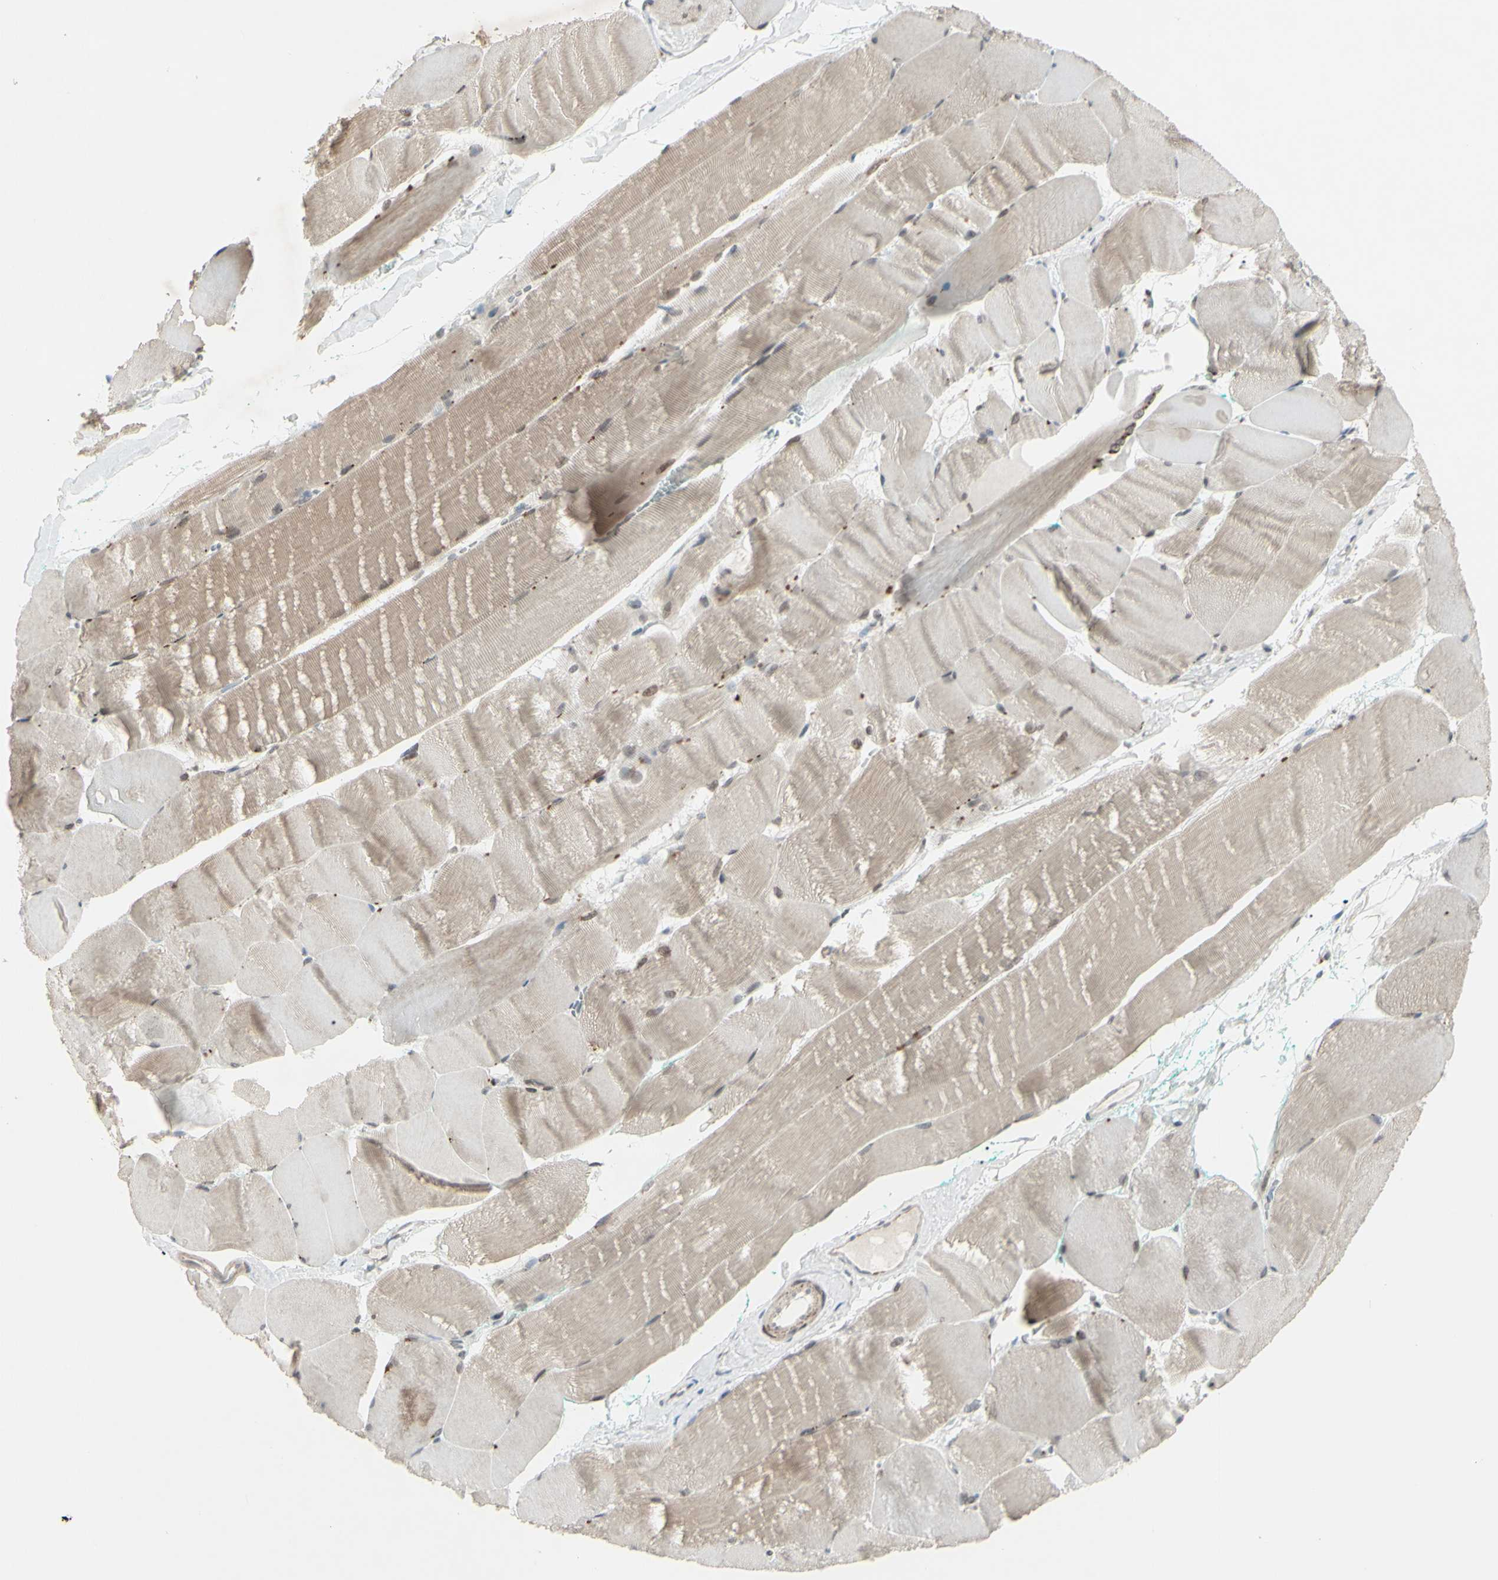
{"staining": {"intensity": "moderate", "quantity": ">75%", "location": "cytoplasmic/membranous"}, "tissue": "skeletal muscle", "cell_type": "Myocytes", "image_type": "normal", "snomed": [{"axis": "morphology", "description": "Normal tissue, NOS"}, {"axis": "morphology", "description": "Squamous cell carcinoma, NOS"}, {"axis": "topography", "description": "Skeletal muscle"}], "caption": "A photomicrograph showing moderate cytoplasmic/membranous staining in about >75% of myocytes in normal skeletal muscle, as visualized by brown immunohistochemical staining.", "gene": "FGFR2", "patient": {"sex": "male", "age": 51}}